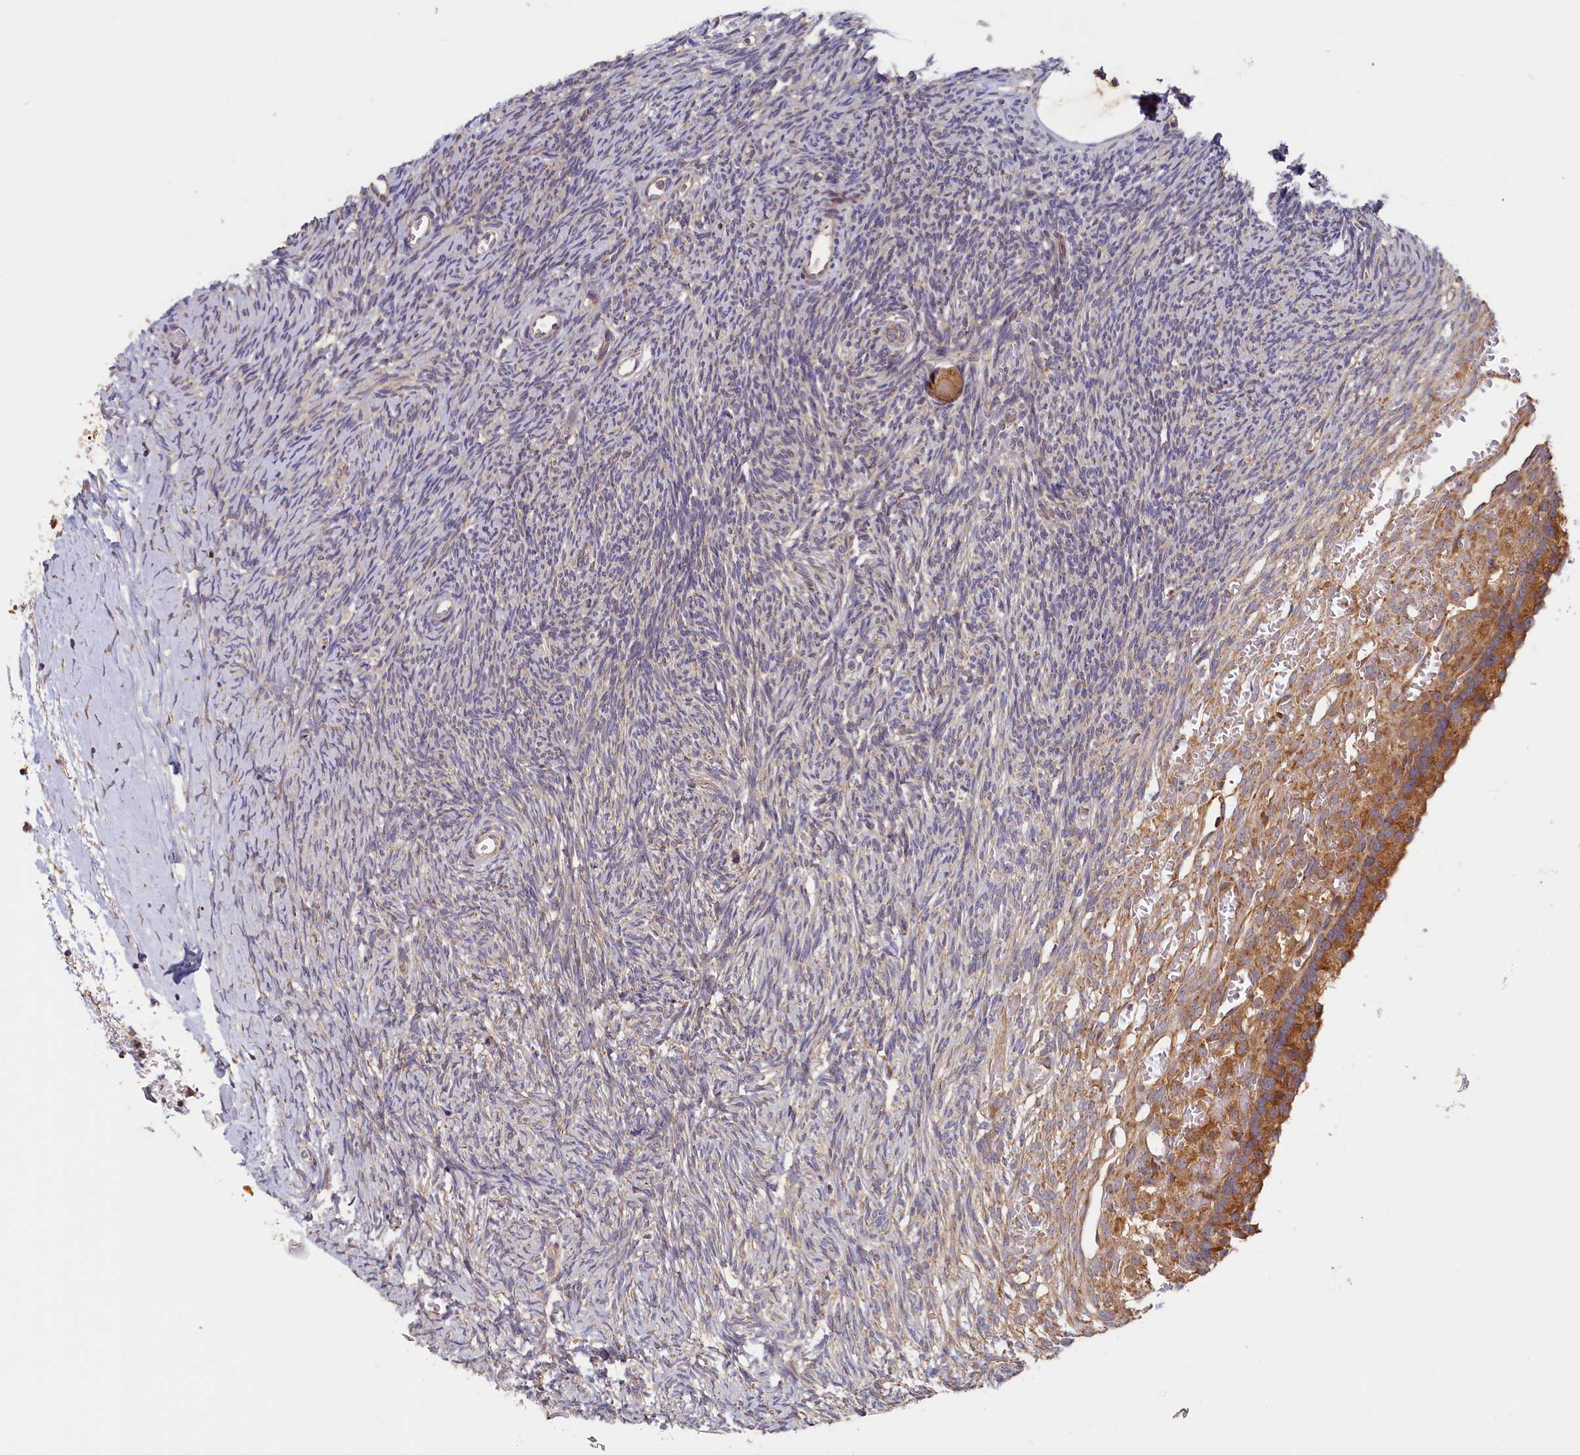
{"staining": {"intensity": "moderate", "quantity": ">75%", "location": "cytoplasmic/membranous"}, "tissue": "ovary", "cell_type": "Follicle cells", "image_type": "normal", "snomed": [{"axis": "morphology", "description": "Normal tissue, NOS"}, {"axis": "topography", "description": "Ovary"}], "caption": "This image shows immunohistochemistry staining of benign human ovary, with medium moderate cytoplasmic/membranous staining in approximately >75% of follicle cells.", "gene": "CEP44", "patient": {"sex": "female", "age": 39}}